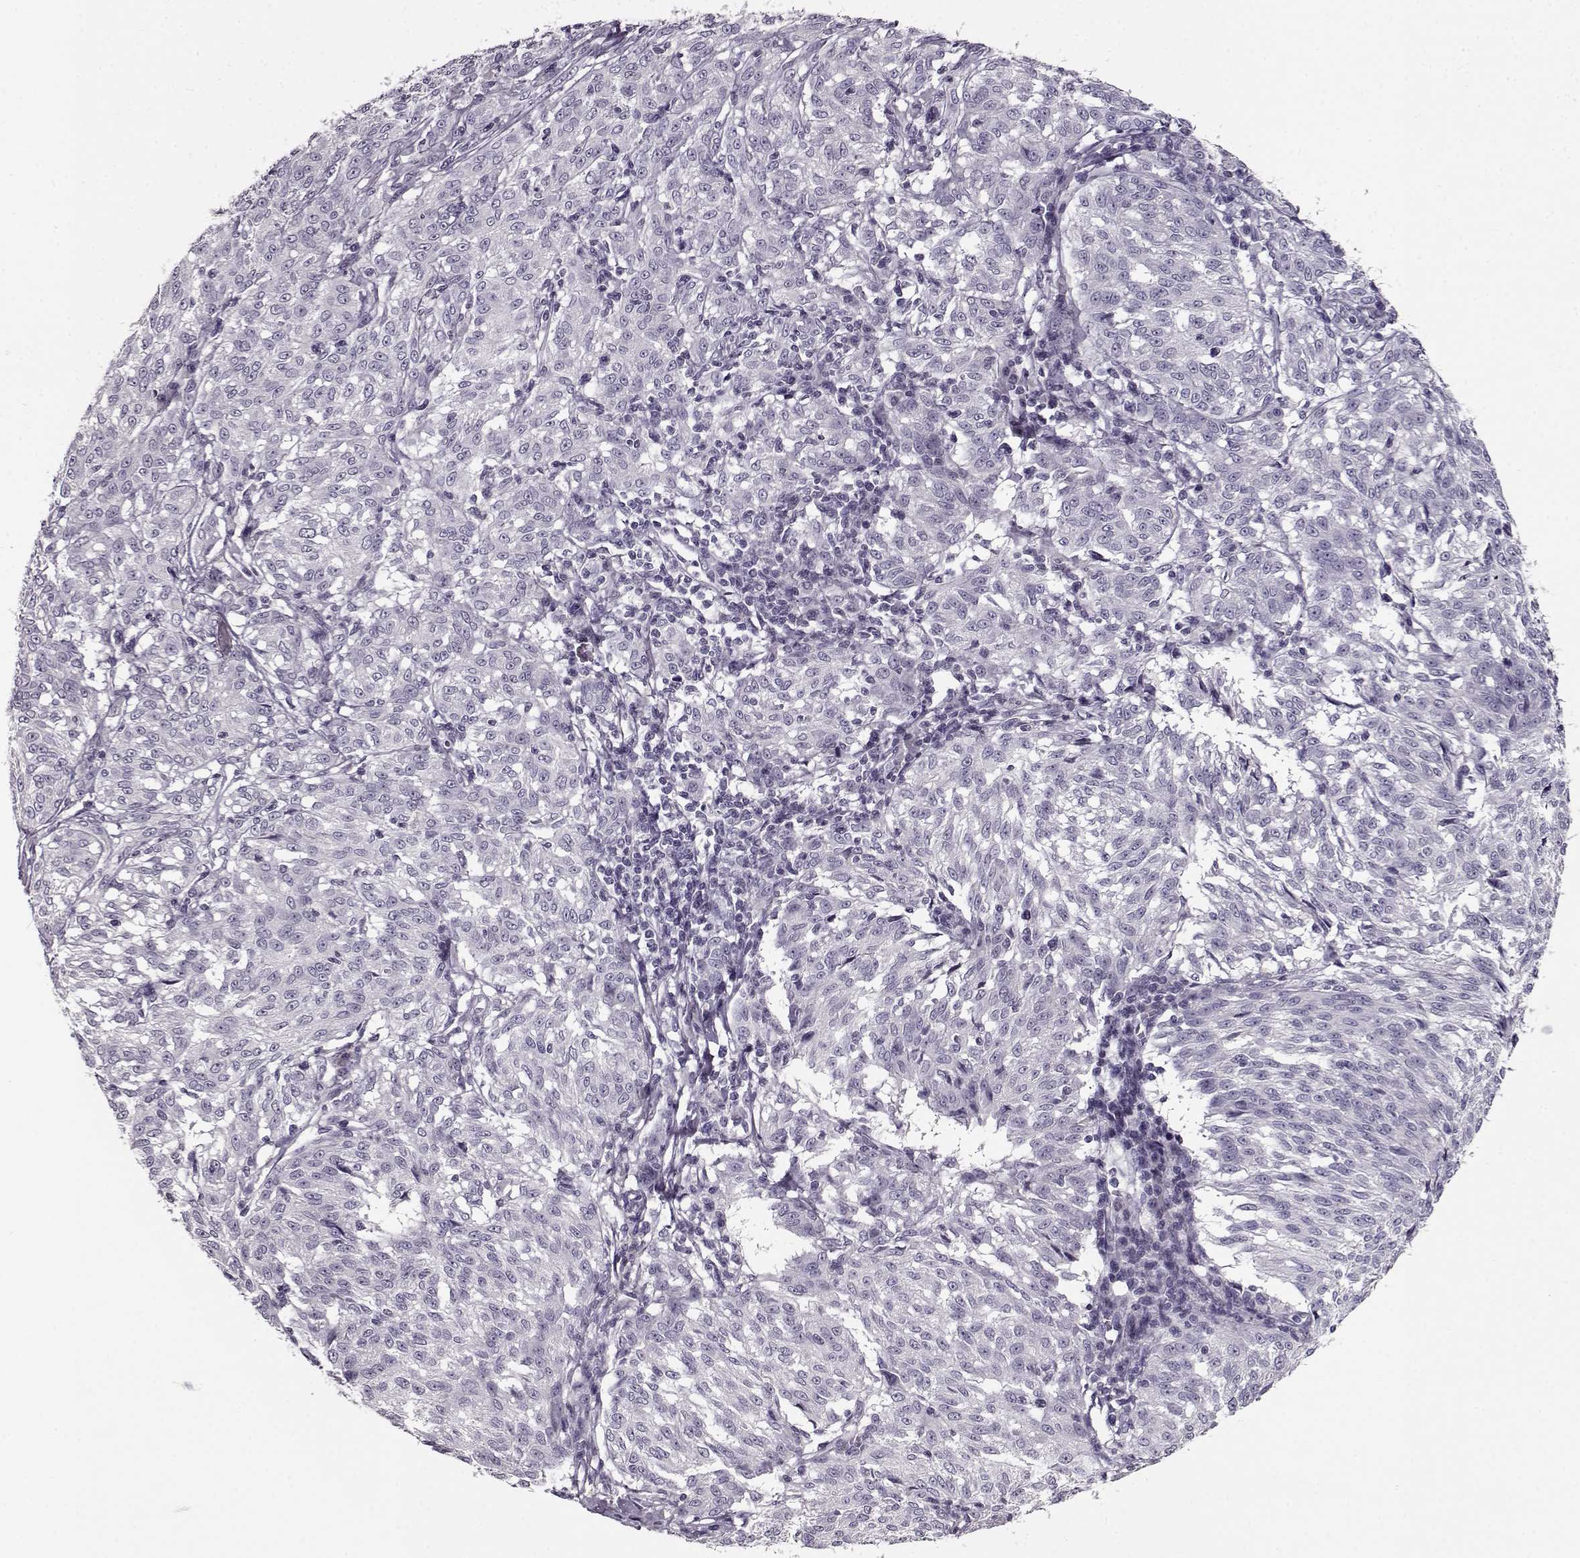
{"staining": {"intensity": "negative", "quantity": "none", "location": "none"}, "tissue": "melanoma", "cell_type": "Tumor cells", "image_type": "cancer", "snomed": [{"axis": "morphology", "description": "Malignant melanoma, NOS"}, {"axis": "topography", "description": "Skin"}], "caption": "This histopathology image is of melanoma stained with immunohistochemistry to label a protein in brown with the nuclei are counter-stained blue. There is no expression in tumor cells. (Immunohistochemistry, brightfield microscopy, high magnification).", "gene": "RP1L1", "patient": {"sex": "female", "age": 72}}